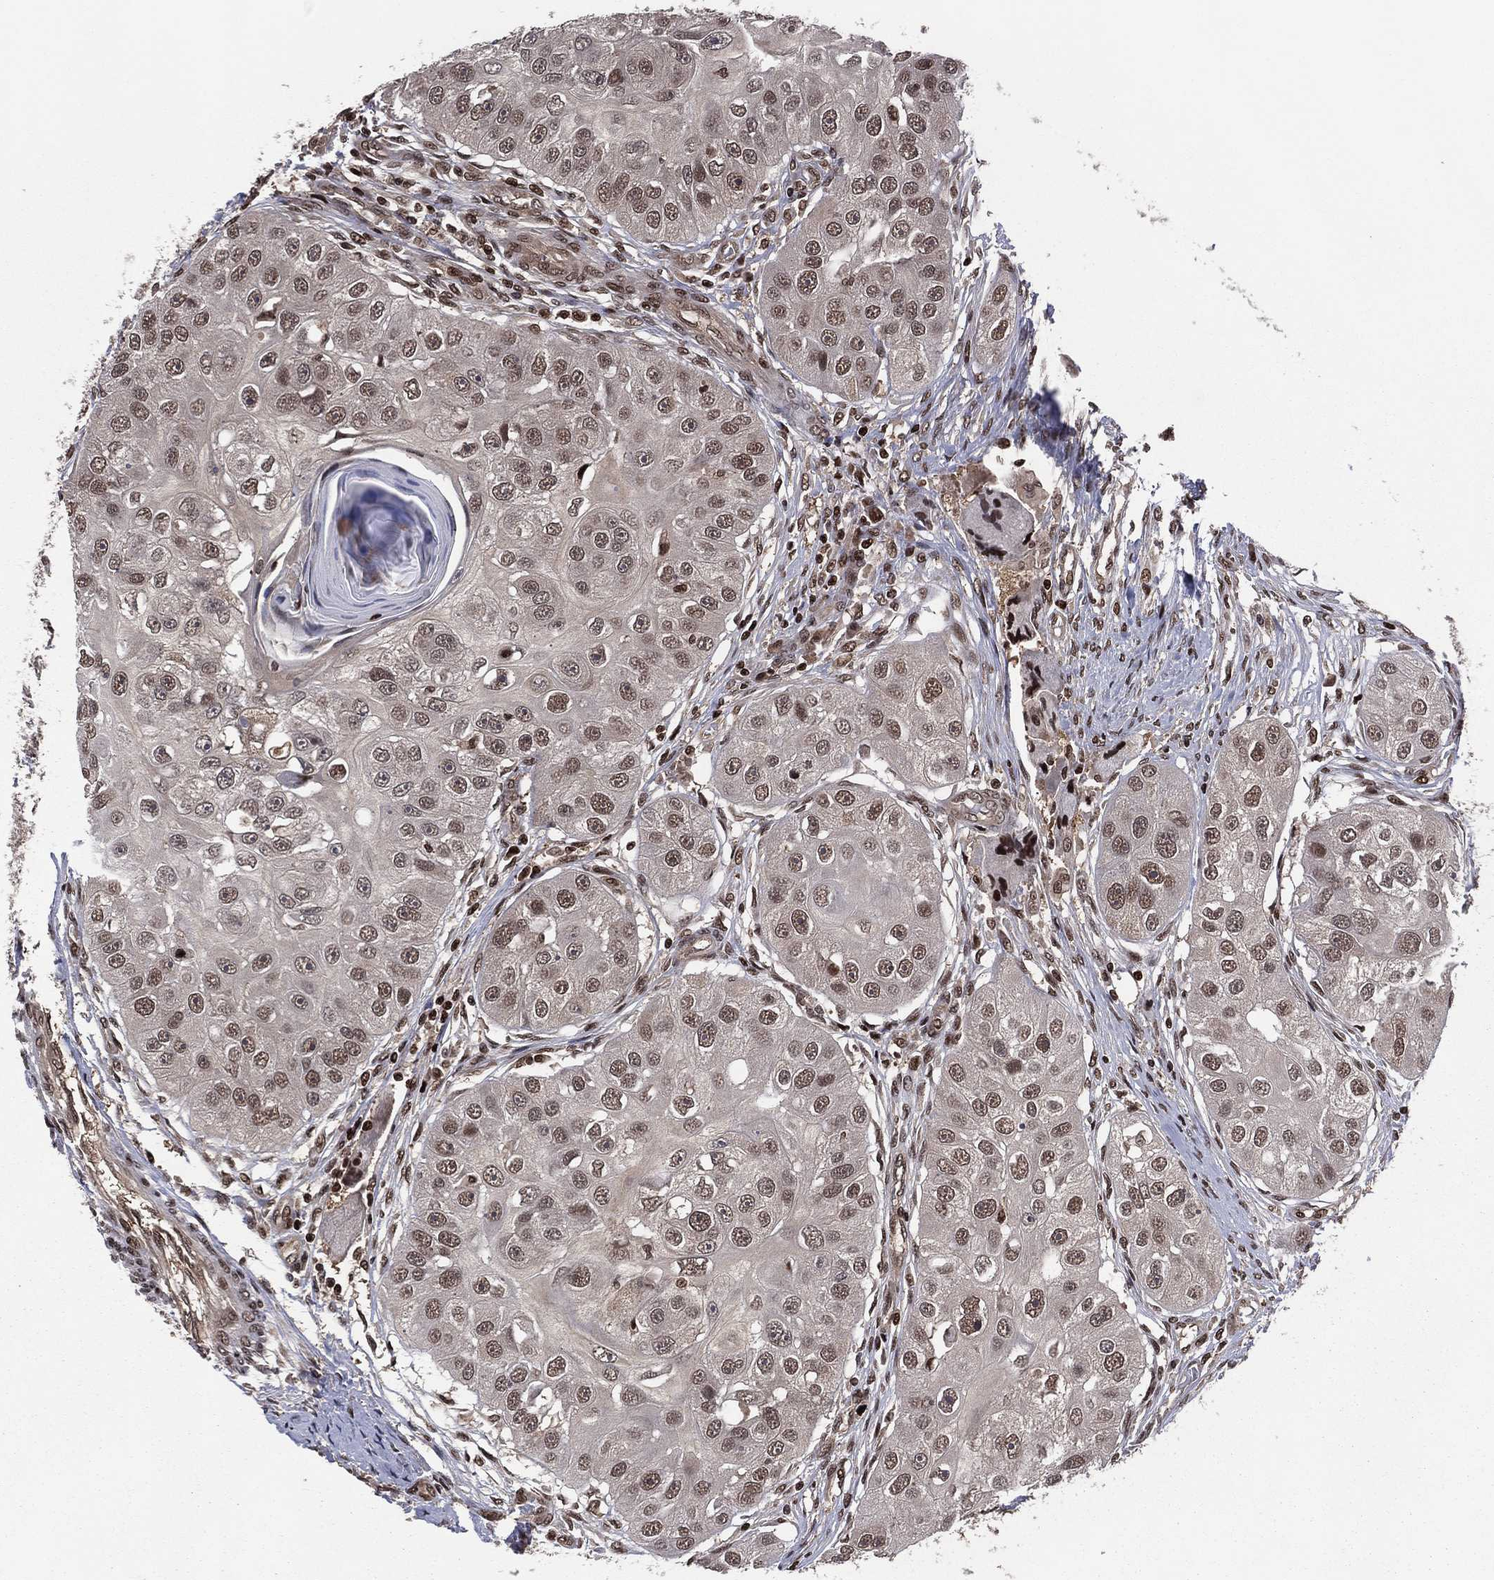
{"staining": {"intensity": "moderate", "quantity": ">75%", "location": "nuclear"}, "tissue": "head and neck cancer", "cell_type": "Tumor cells", "image_type": "cancer", "snomed": [{"axis": "morphology", "description": "Normal tissue, NOS"}, {"axis": "morphology", "description": "Squamous cell carcinoma, NOS"}, {"axis": "topography", "description": "Skeletal muscle"}, {"axis": "topography", "description": "Head-Neck"}], "caption": "IHC of human head and neck cancer (squamous cell carcinoma) displays medium levels of moderate nuclear staining in about >75% of tumor cells.", "gene": "PSMA1", "patient": {"sex": "male", "age": 51}}